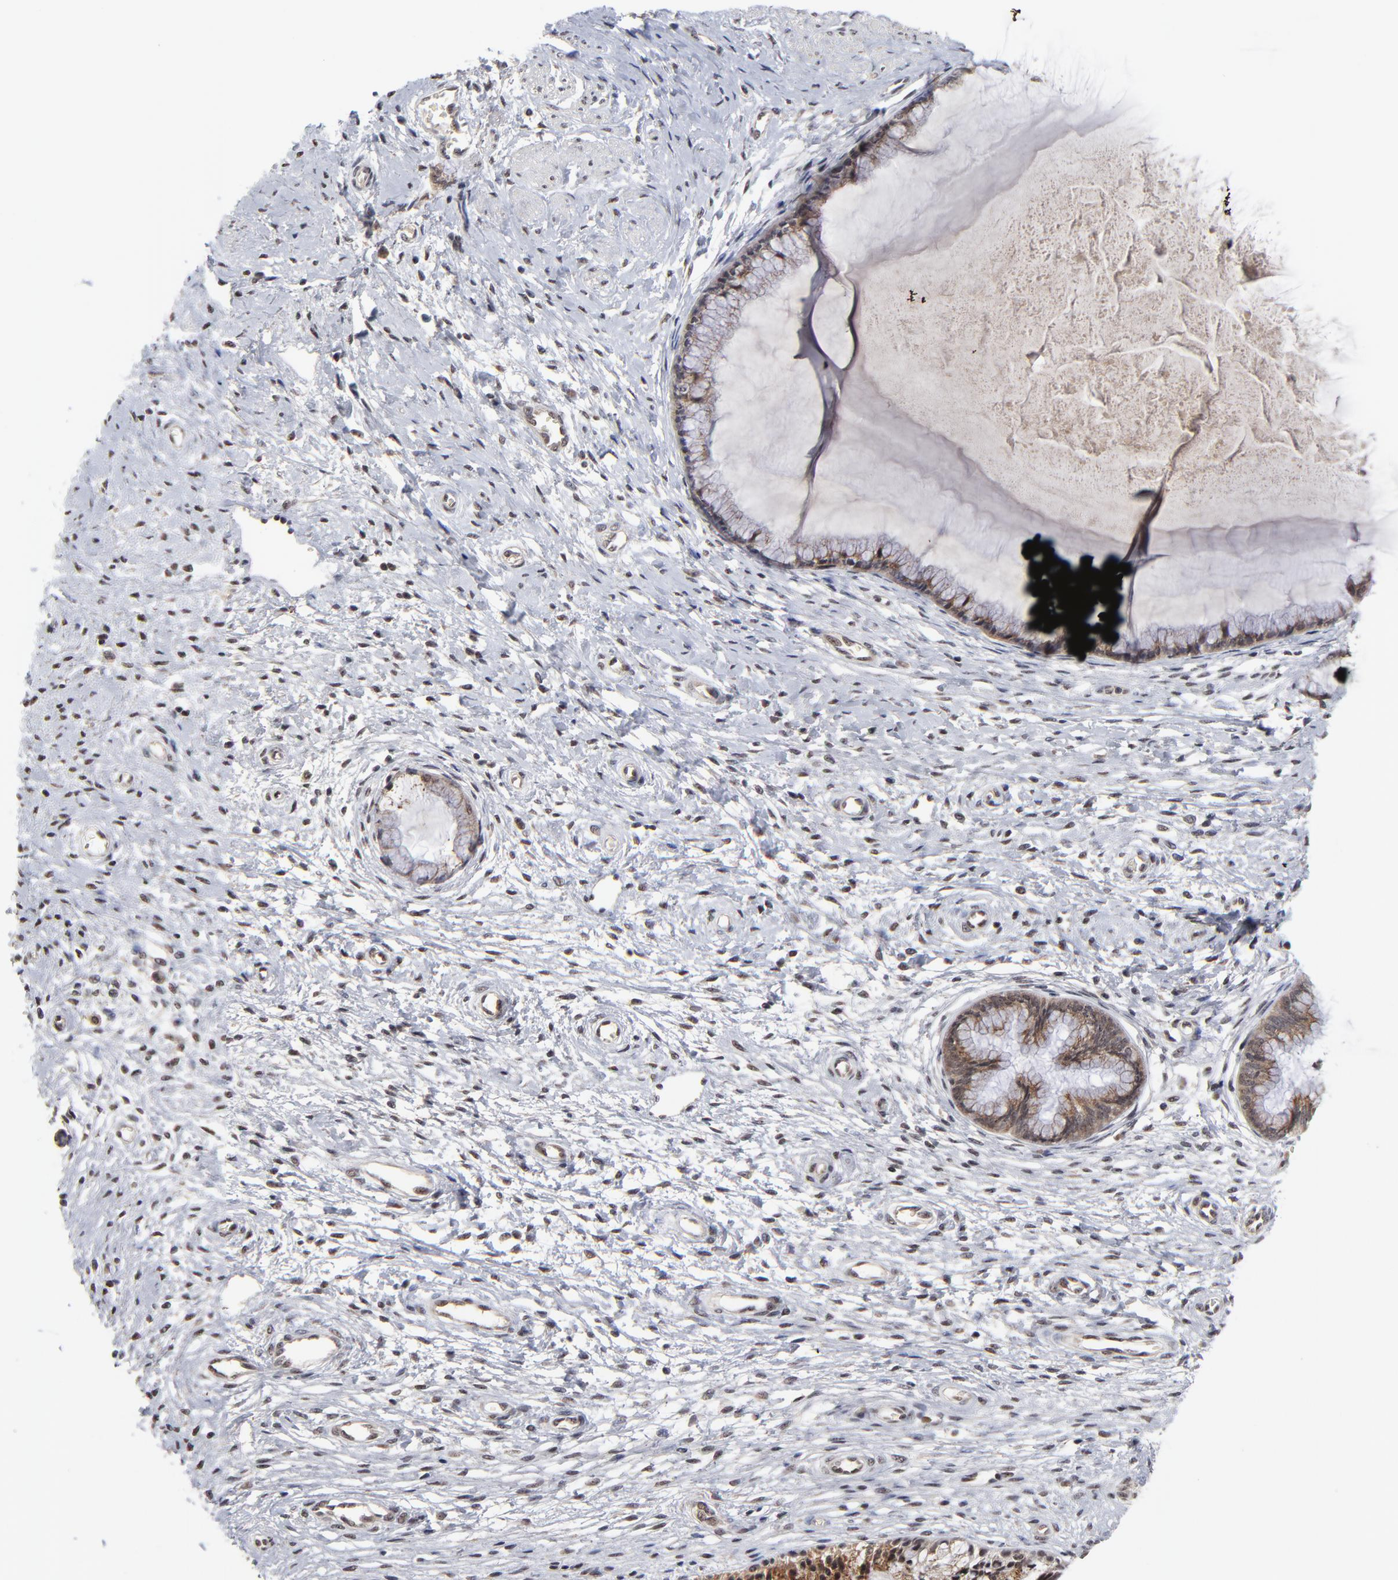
{"staining": {"intensity": "moderate", "quantity": ">75%", "location": "cytoplasmic/membranous,nuclear"}, "tissue": "cervix", "cell_type": "Glandular cells", "image_type": "normal", "snomed": [{"axis": "morphology", "description": "Normal tissue, NOS"}, {"axis": "topography", "description": "Cervix"}], "caption": "DAB (3,3'-diaminobenzidine) immunohistochemical staining of benign cervix displays moderate cytoplasmic/membranous,nuclear protein staining in about >75% of glandular cells.", "gene": "ZNF419", "patient": {"sex": "female", "age": 27}}